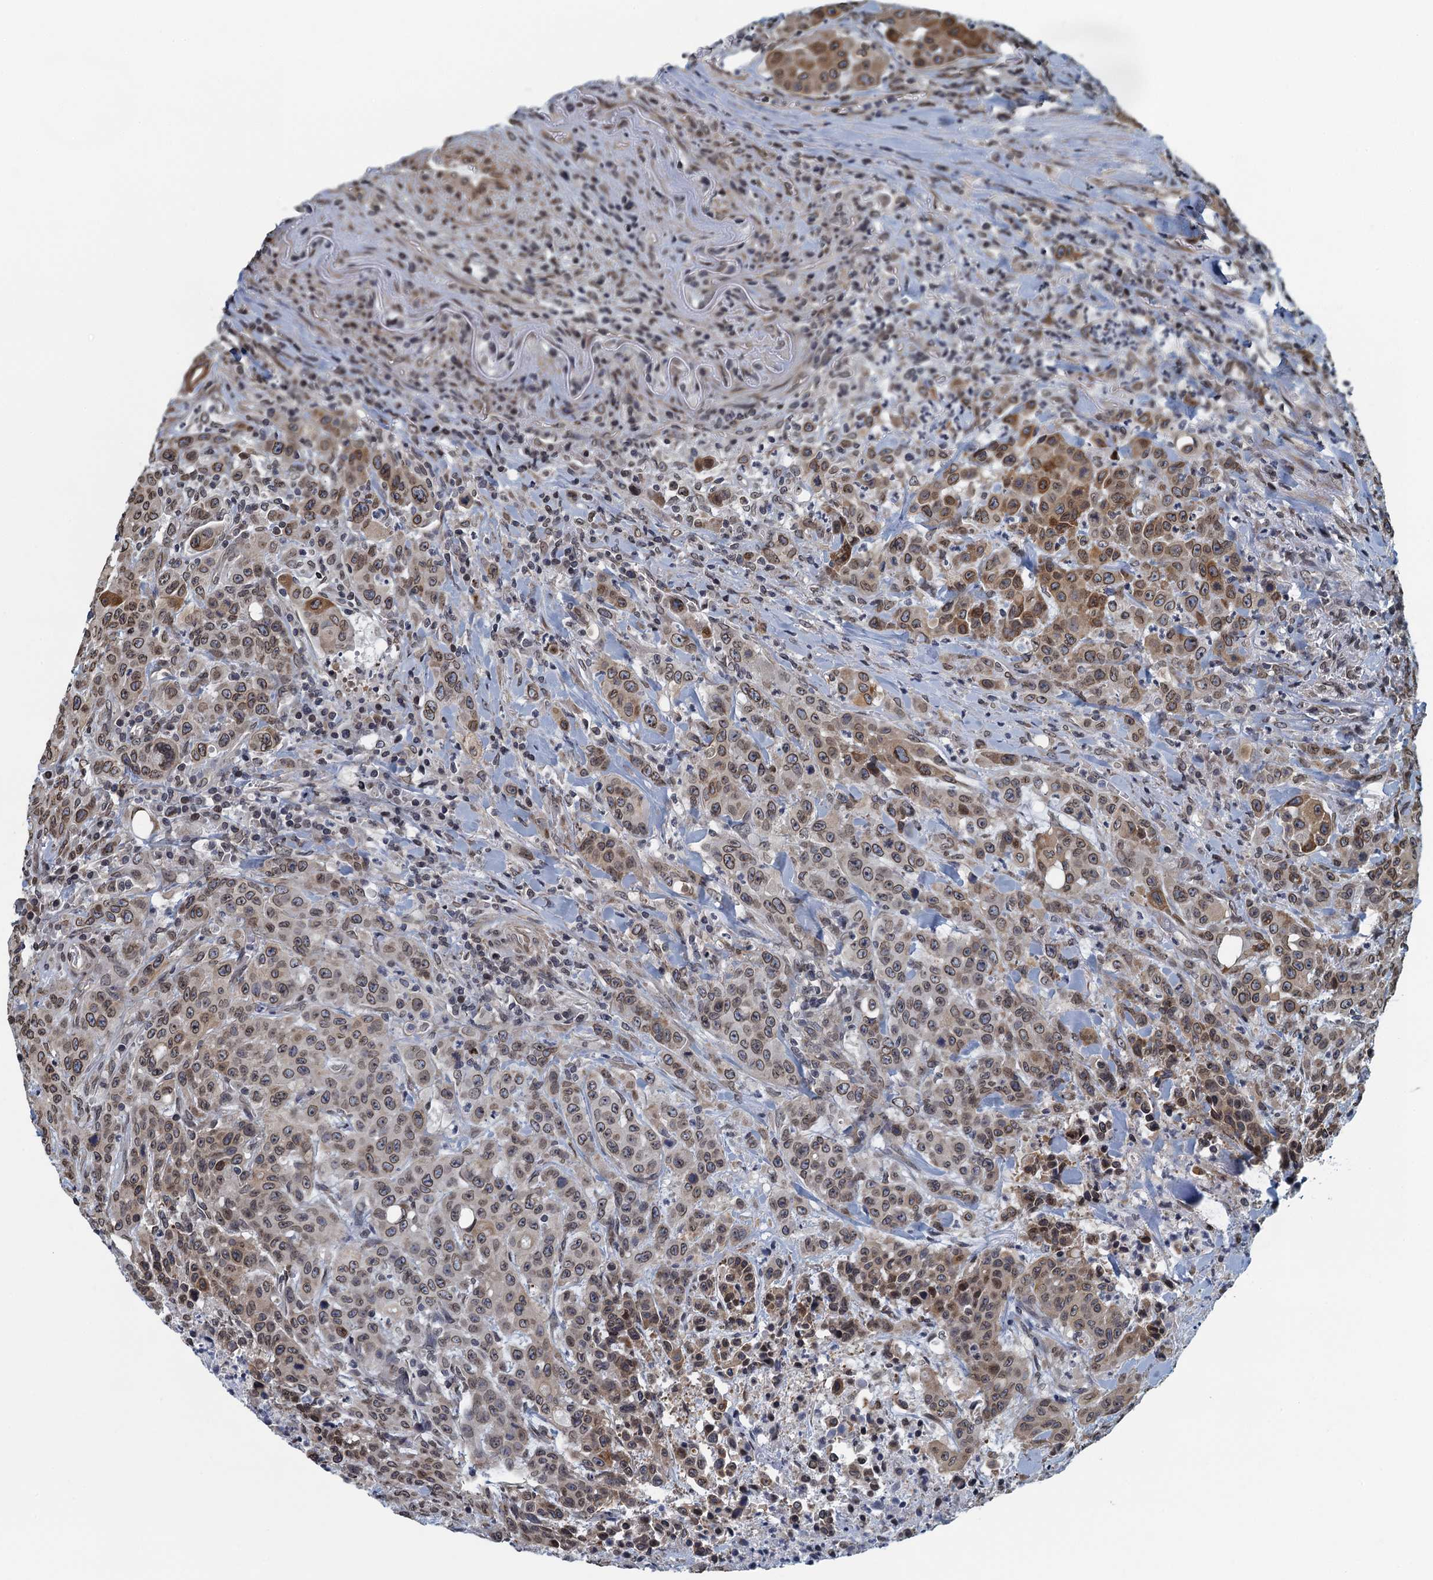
{"staining": {"intensity": "moderate", "quantity": ">75%", "location": "cytoplasmic/membranous,nuclear"}, "tissue": "colorectal cancer", "cell_type": "Tumor cells", "image_type": "cancer", "snomed": [{"axis": "morphology", "description": "Adenocarcinoma, NOS"}, {"axis": "topography", "description": "Colon"}], "caption": "This histopathology image reveals immunohistochemistry (IHC) staining of colorectal cancer, with medium moderate cytoplasmic/membranous and nuclear positivity in about >75% of tumor cells.", "gene": "CCDC34", "patient": {"sex": "male", "age": 62}}